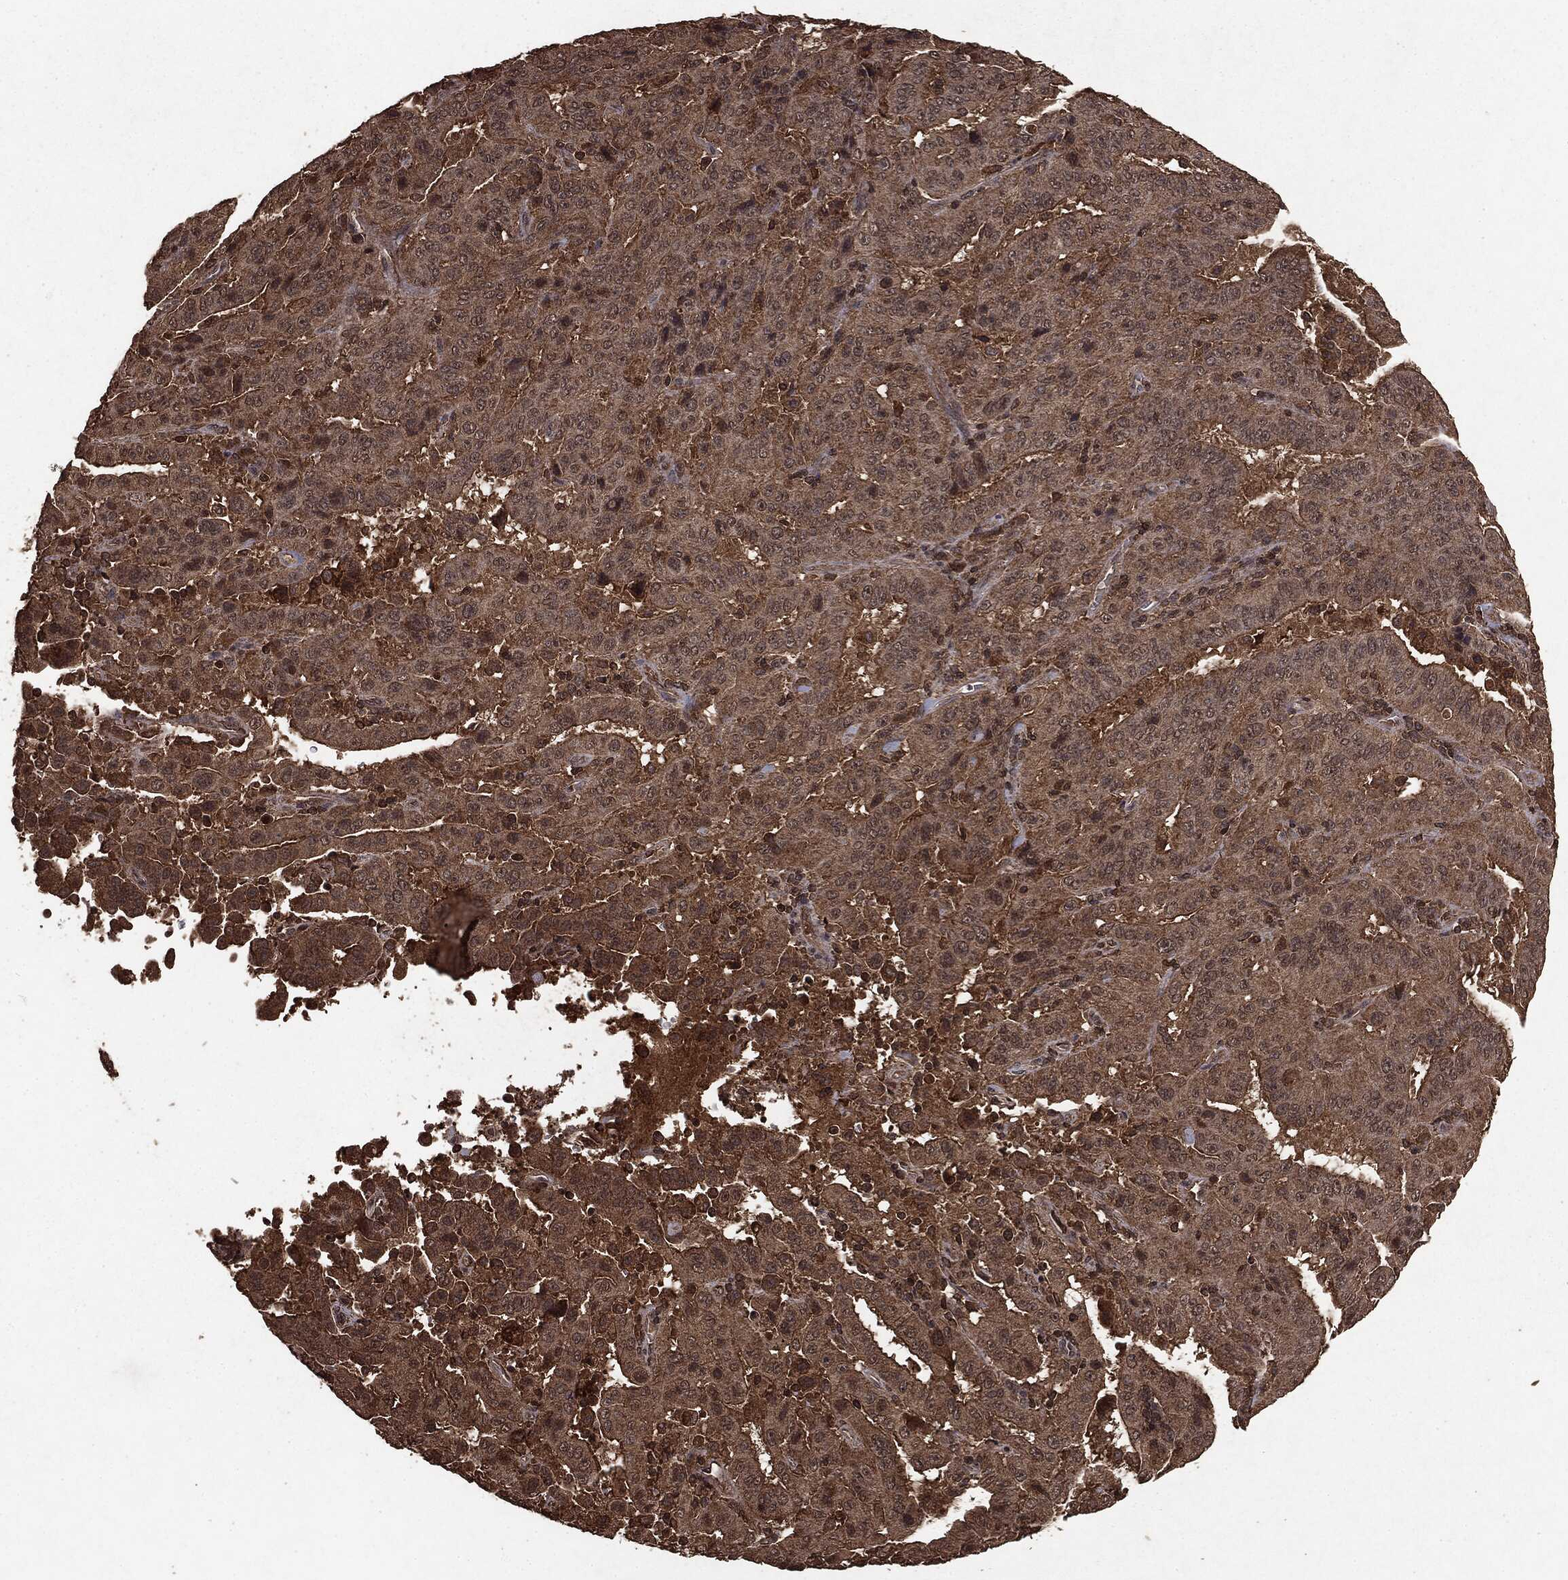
{"staining": {"intensity": "moderate", "quantity": "25%-75%", "location": "cytoplasmic/membranous"}, "tissue": "pancreatic cancer", "cell_type": "Tumor cells", "image_type": "cancer", "snomed": [{"axis": "morphology", "description": "Adenocarcinoma, NOS"}, {"axis": "topography", "description": "Pancreas"}], "caption": "Tumor cells display medium levels of moderate cytoplasmic/membranous staining in approximately 25%-75% of cells in human pancreatic cancer (adenocarcinoma).", "gene": "NME1", "patient": {"sex": "male", "age": 63}}